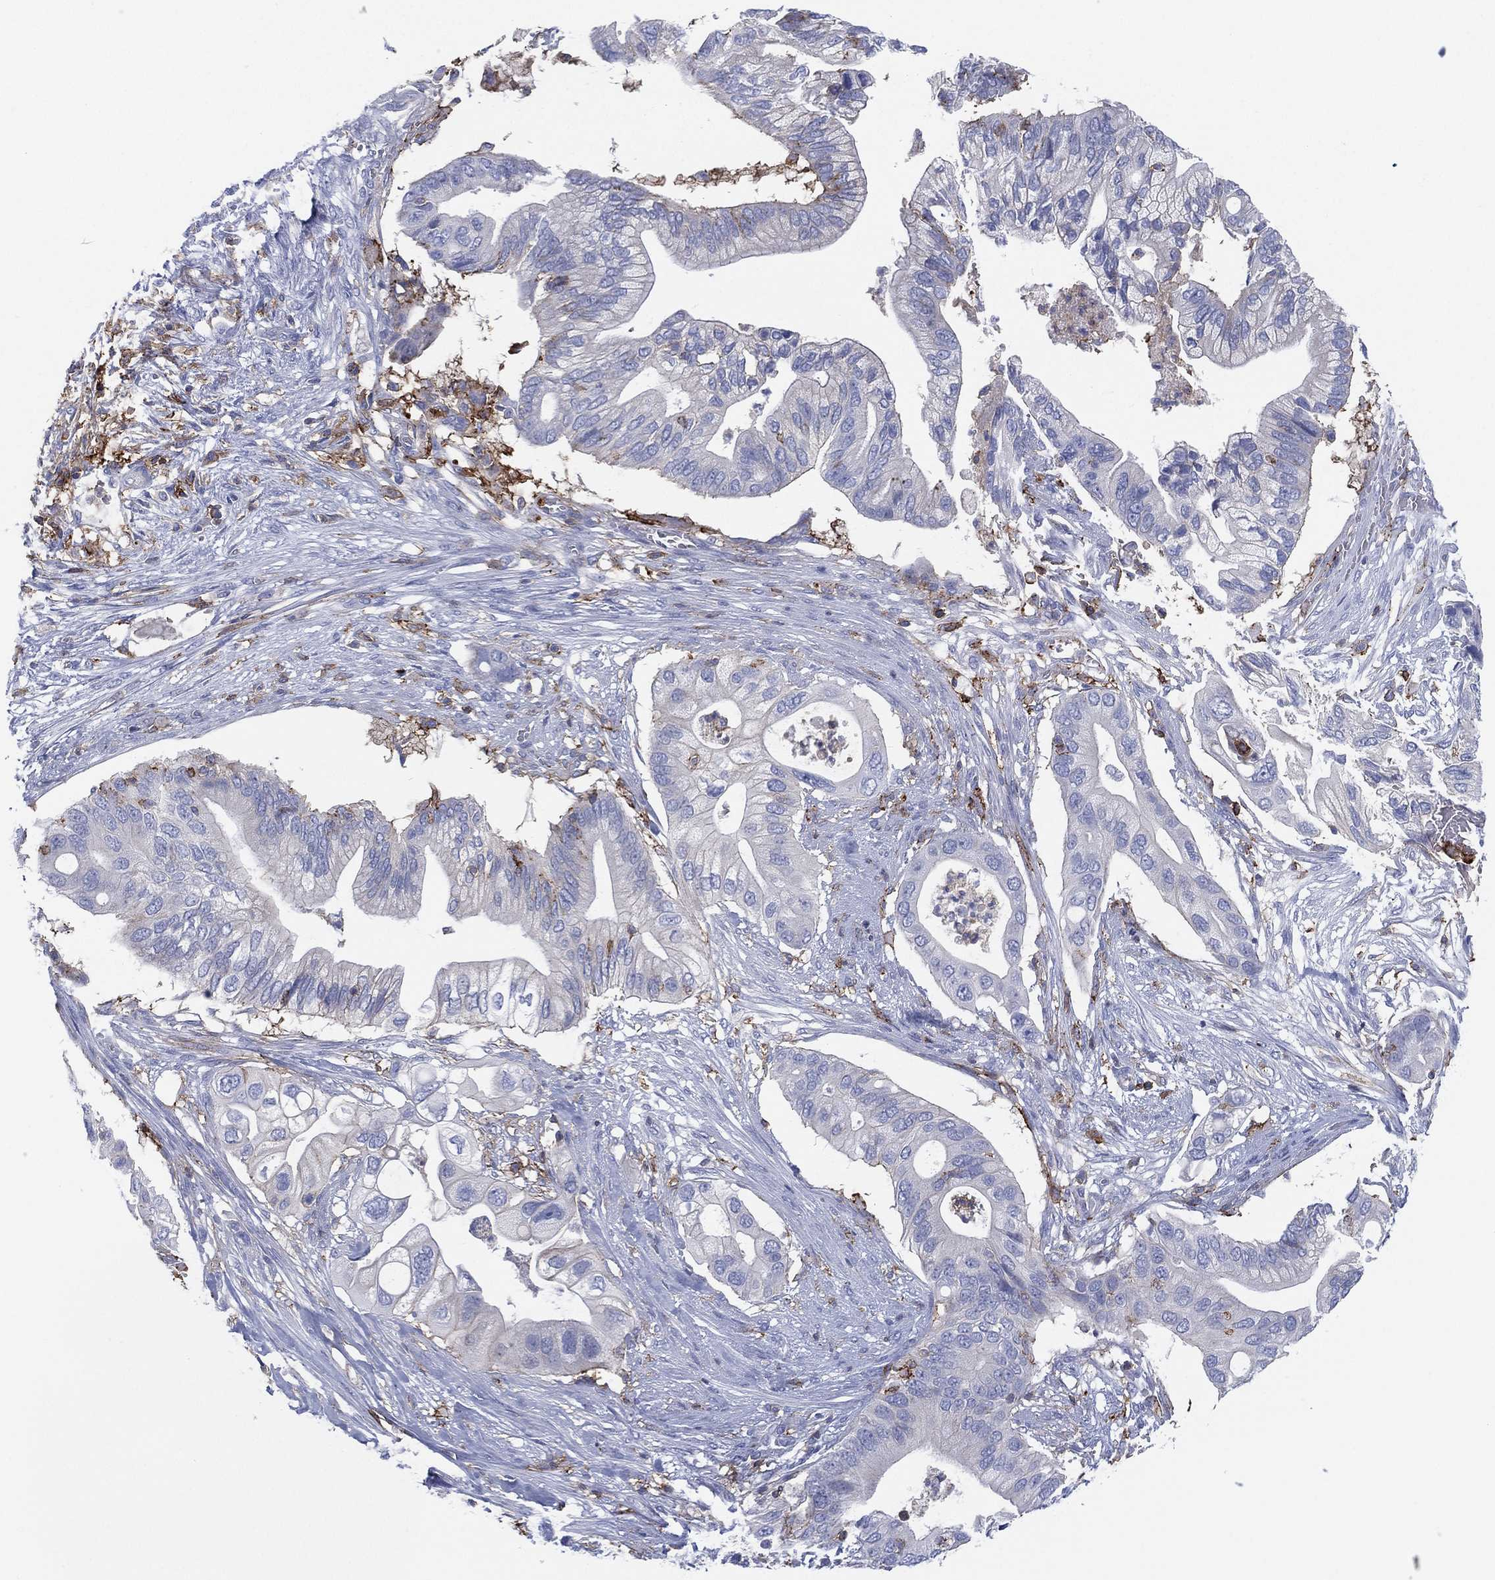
{"staining": {"intensity": "negative", "quantity": "none", "location": "none"}, "tissue": "pancreatic cancer", "cell_type": "Tumor cells", "image_type": "cancer", "snomed": [{"axis": "morphology", "description": "Adenocarcinoma, NOS"}, {"axis": "topography", "description": "Pancreas"}], "caption": "Tumor cells are negative for protein expression in human pancreatic cancer (adenocarcinoma). The staining was performed using DAB to visualize the protein expression in brown, while the nuclei were stained in blue with hematoxylin (Magnification: 20x).", "gene": "SELPLG", "patient": {"sex": "female", "age": 72}}